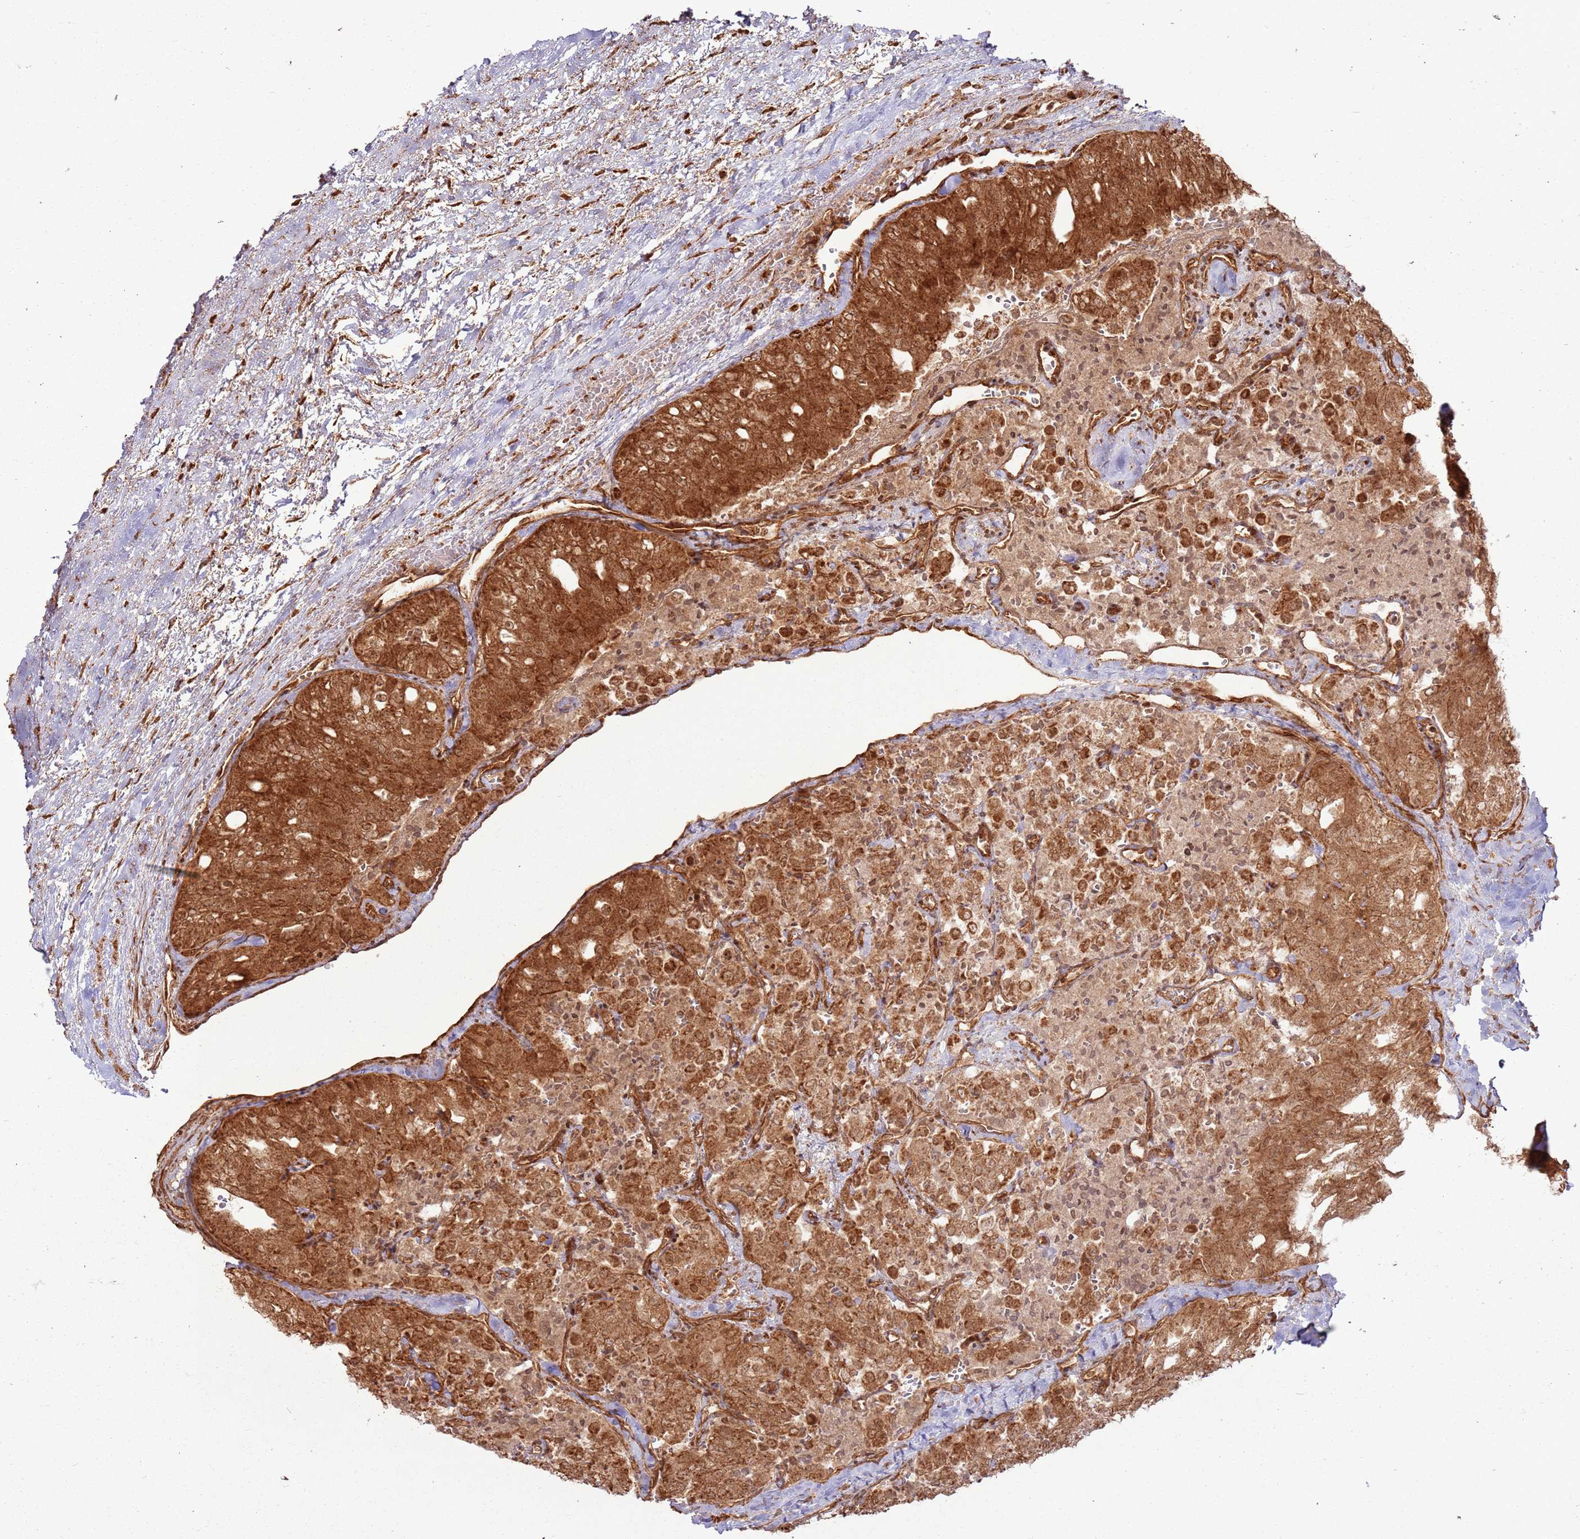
{"staining": {"intensity": "strong", "quantity": "25%-75%", "location": "cytoplasmic/membranous"}, "tissue": "thyroid cancer", "cell_type": "Tumor cells", "image_type": "cancer", "snomed": [{"axis": "morphology", "description": "Follicular adenoma carcinoma, NOS"}, {"axis": "topography", "description": "Thyroid gland"}], "caption": "Immunohistochemistry micrograph of neoplastic tissue: human follicular adenoma carcinoma (thyroid) stained using immunohistochemistry (IHC) reveals high levels of strong protein expression localized specifically in the cytoplasmic/membranous of tumor cells, appearing as a cytoplasmic/membranous brown color.", "gene": "TBC1D13", "patient": {"sex": "male", "age": 75}}